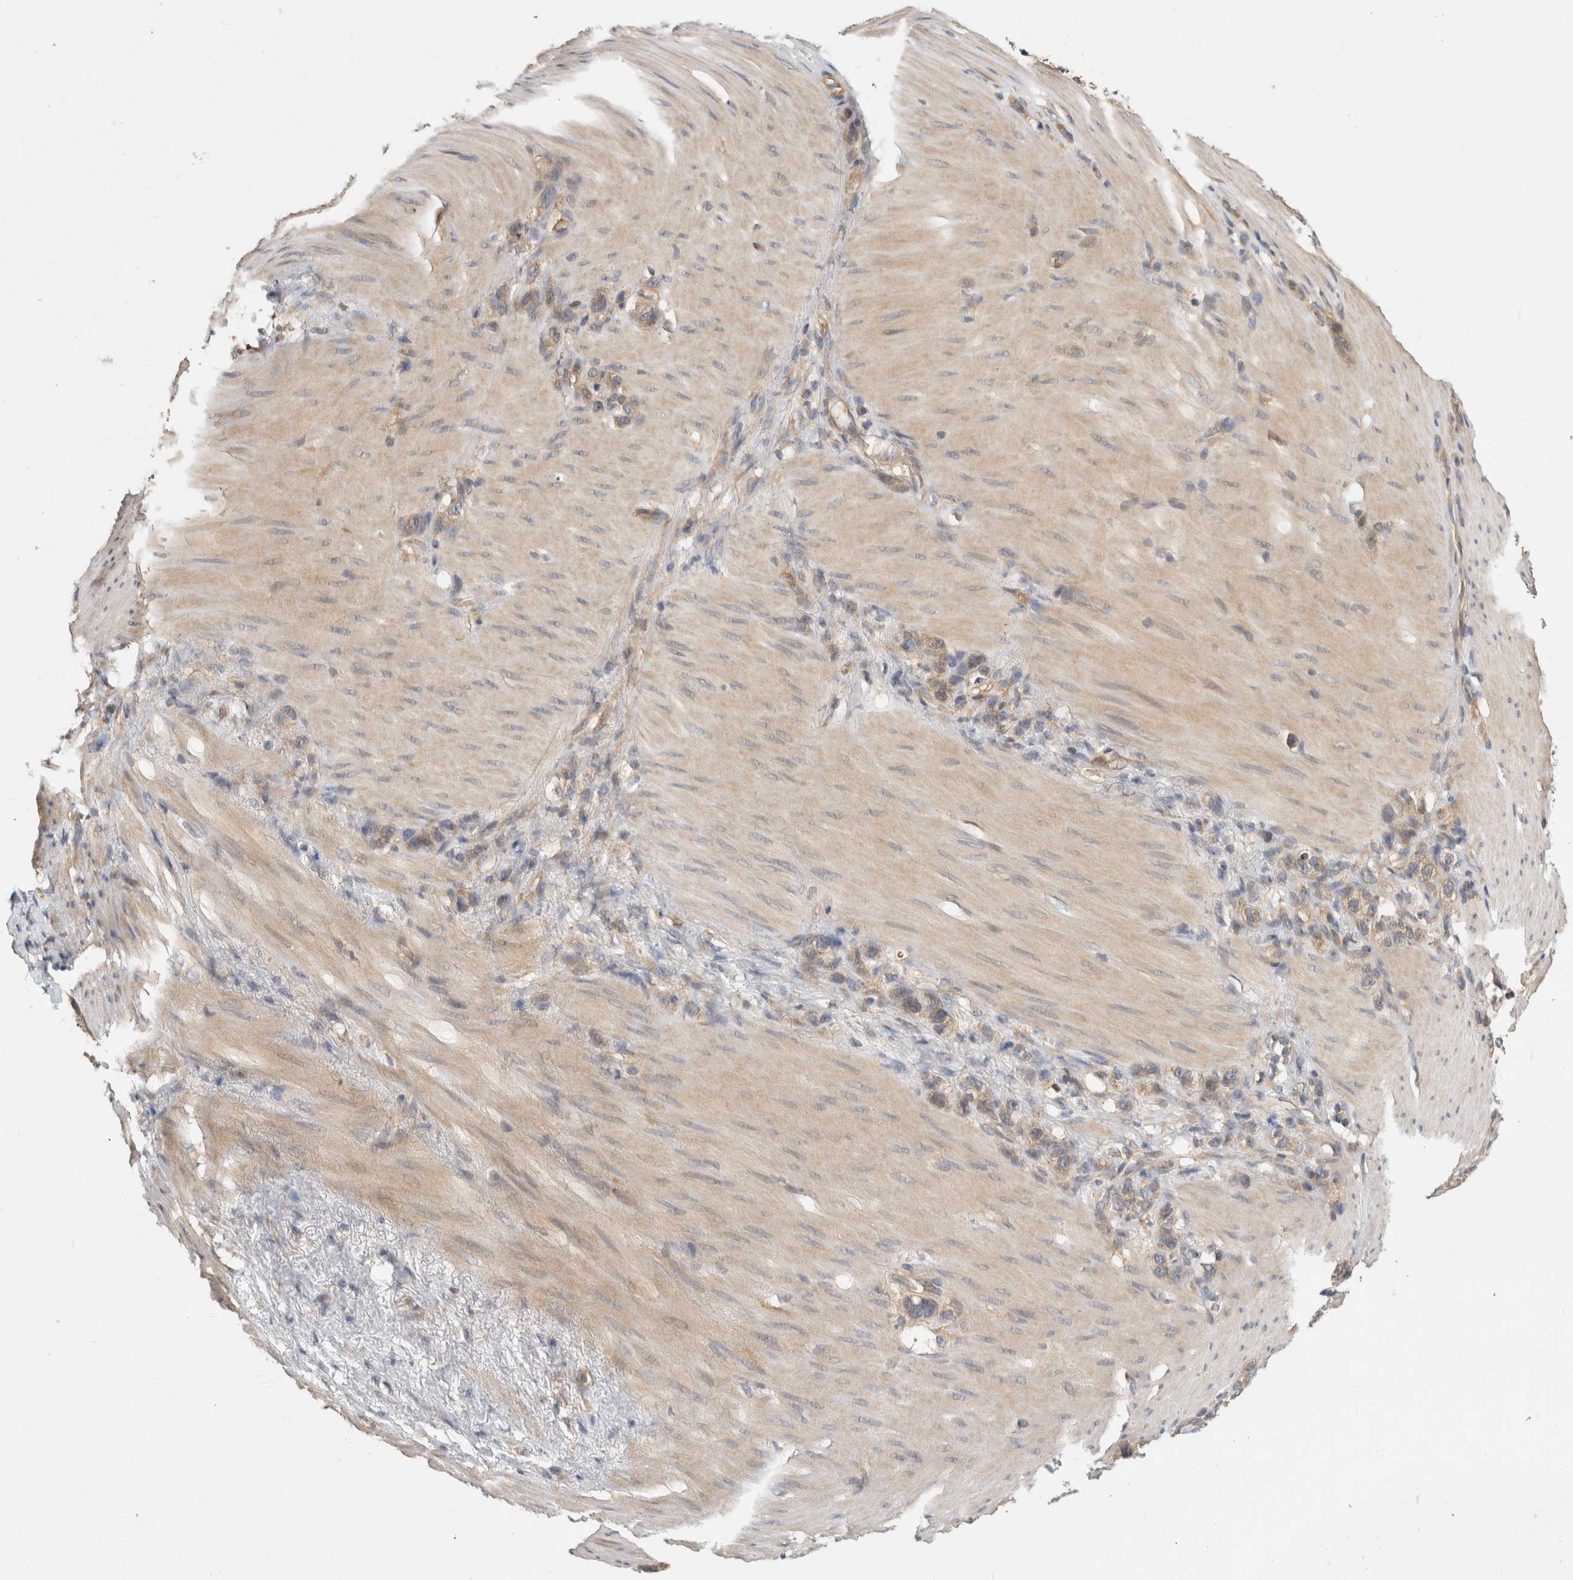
{"staining": {"intensity": "moderate", "quantity": "25%-75%", "location": "cytoplasmic/membranous"}, "tissue": "stomach cancer", "cell_type": "Tumor cells", "image_type": "cancer", "snomed": [{"axis": "morphology", "description": "Normal tissue, NOS"}, {"axis": "morphology", "description": "Adenocarcinoma, NOS"}, {"axis": "morphology", "description": "Adenocarcinoma, High grade"}, {"axis": "topography", "description": "Stomach, upper"}, {"axis": "topography", "description": "Stomach"}], "caption": "Protein positivity by immunohistochemistry shows moderate cytoplasmic/membranous staining in about 25%-75% of tumor cells in adenocarcinoma (high-grade) (stomach).", "gene": "PGM1", "patient": {"sex": "female", "age": 65}}